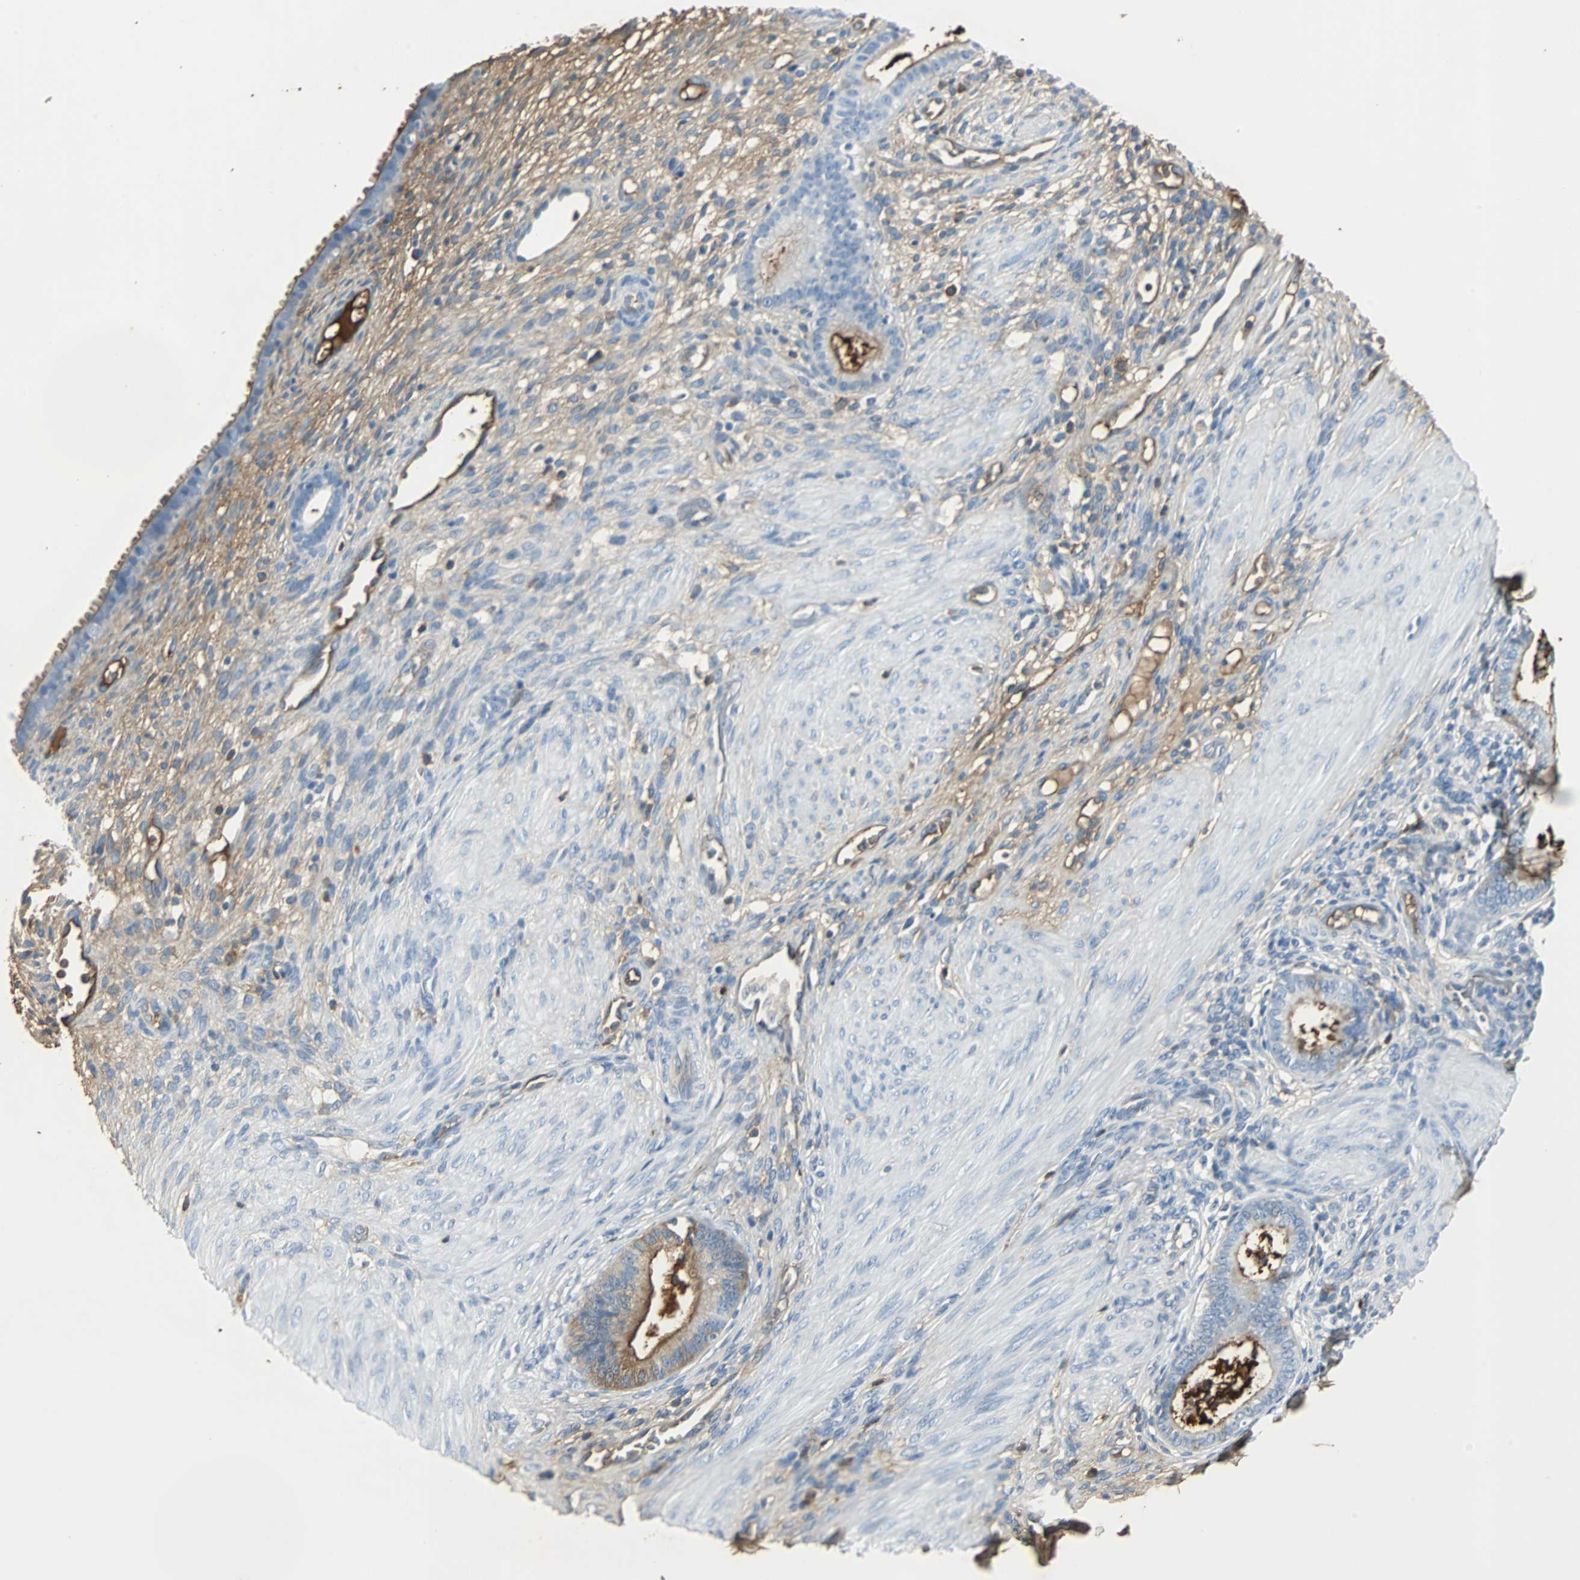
{"staining": {"intensity": "weak", "quantity": "<25%", "location": "cytoplasmic/membranous"}, "tissue": "endometrium", "cell_type": "Cells in endometrial stroma", "image_type": "normal", "snomed": [{"axis": "morphology", "description": "Normal tissue, NOS"}, {"axis": "topography", "description": "Endometrium"}], "caption": "This is a image of immunohistochemistry (IHC) staining of benign endometrium, which shows no staining in cells in endometrial stroma. (Stains: DAB (3,3'-diaminobenzidine) immunohistochemistry with hematoxylin counter stain, Microscopy: brightfield microscopy at high magnification).", "gene": "IGHA1", "patient": {"sex": "female", "age": 72}}